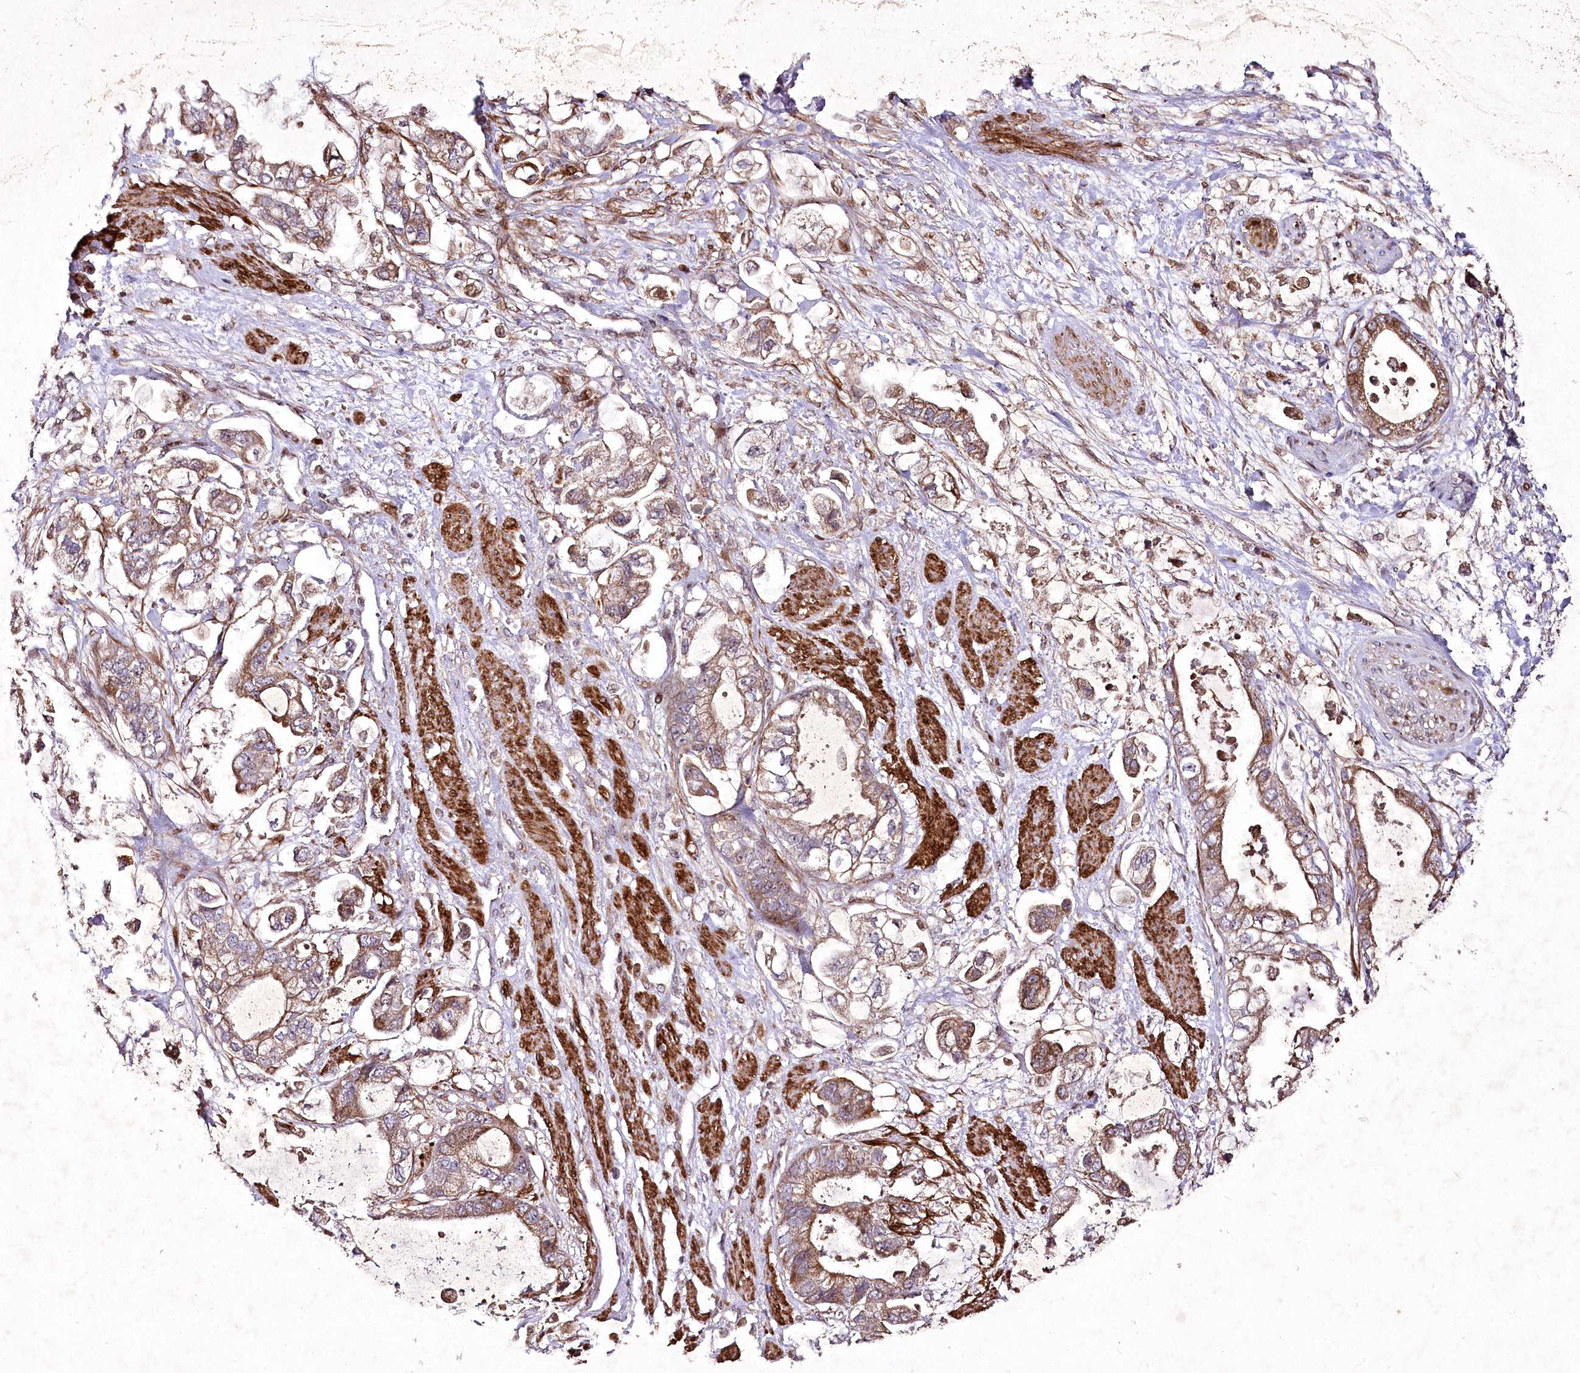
{"staining": {"intensity": "moderate", "quantity": ">75%", "location": "cytoplasmic/membranous"}, "tissue": "stomach cancer", "cell_type": "Tumor cells", "image_type": "cancer", "snomed": [{"axis": "morphology", "description": "Adenocarcinoma, NOS"}, {"axis": "topography", "description": "Stomach"}], "caption": "Adenocarcinoma (stomach) stained with immunohistochemistry displays moderate cytoplasmic/membranous expression in about >75% of tumor cells.", "gene": "PSTK", "patient": {"sex": "male", "age": 62}}